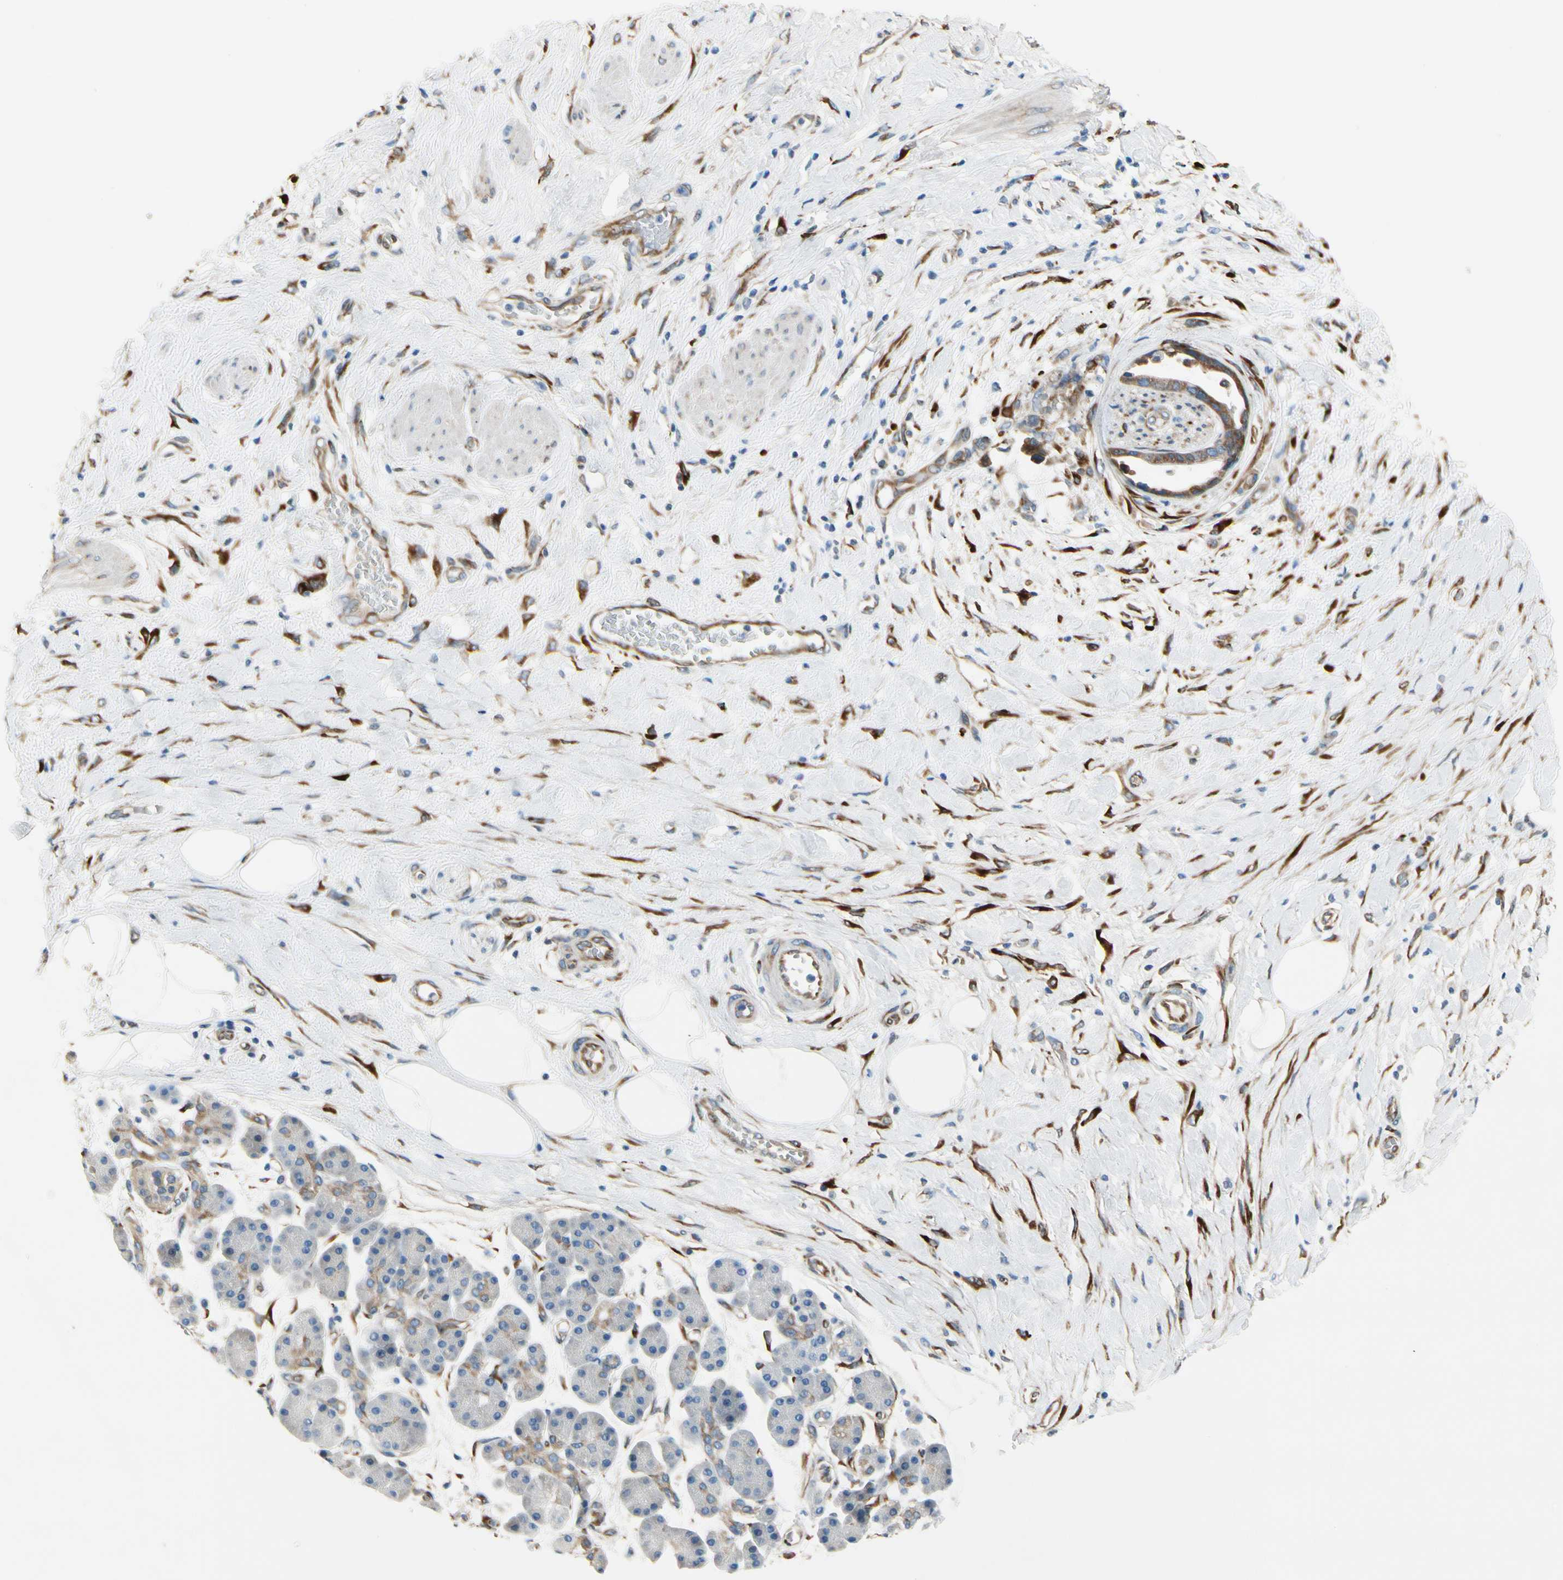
{"staining": {"intensity": "moderate", "quantity": ">75%", "location": "cytoplasmic/membranous"}, "tissue": "pancreatic cancer", "cell_type": "Tumor cells", "image_type": "cancer", "snomed": [{"axis": "morphology", "description": "Adenocarcinoma, NOS"}, {"axis": "morphology", "description": "Adenocarcinoma, metastatic, NOS"}, {"axis": "topography", "description": "Lymph node"}, {"axis": "topography", "description": "Pancreas"}, {"axis": "topography", "description": "Duodenum"}], "caption": "Protein staining of pancreatic metastatic adenocarcinoma tissue displays moderate cytoplasmic/membranous expression in approximately >75% of tumor cells. The protein of interest is shown in brown color, while the nuclei are stained blue.", "gene": "FKBP7", "patient": {"sex": "female", "age": 64}}